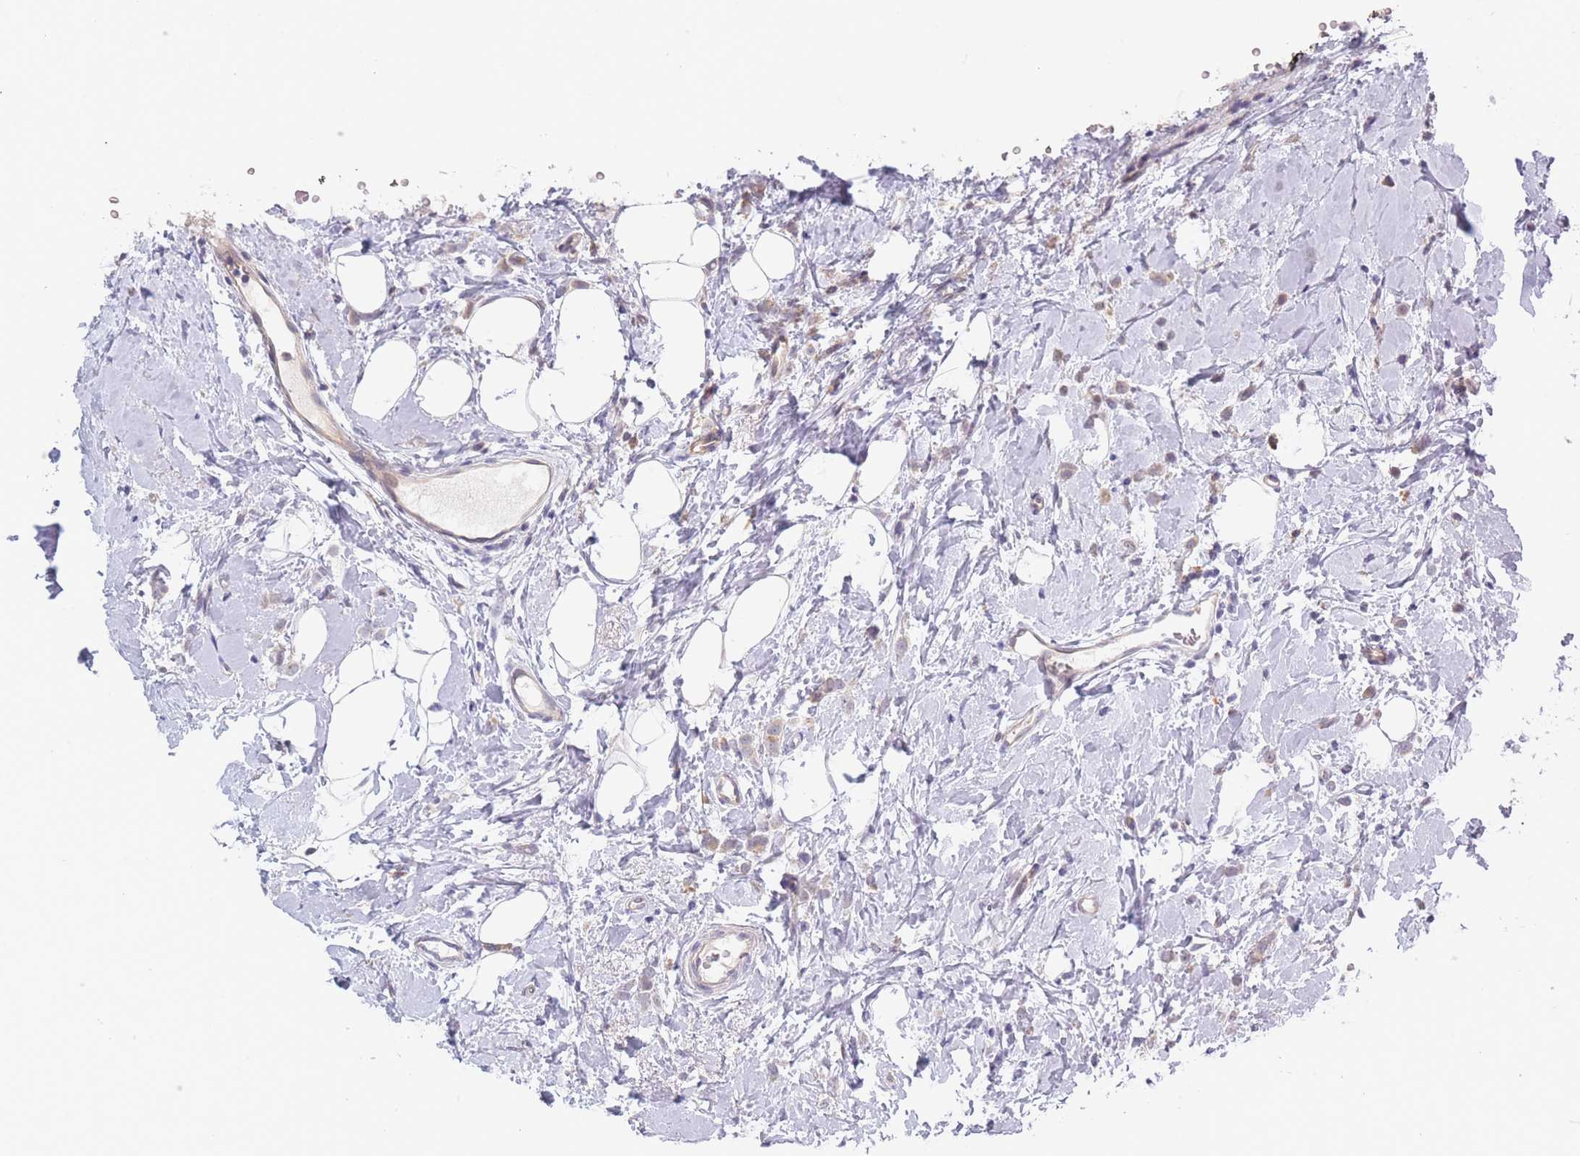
{"staining": {"intensity": "weak", "quantity": ">75%", "location": "cytoplasmic/membranous"}, "tissue": "breast cancer", "cell_type": "Tumor cells", "image_type": "cancer", "snomed": [{"axis": "morphology", "description": "Lobular carcinoma"}, {"axis": "topography", "description": "Breast"}], "caption": "Lobular carcinoma (breast) was stained to show a protein in brown. There is low levels of weak cytoplasmic/membranous expression in about >75% of tumor cells.", "gene": "FAM227B", "patient": {"sex": "female", "age": 47}}